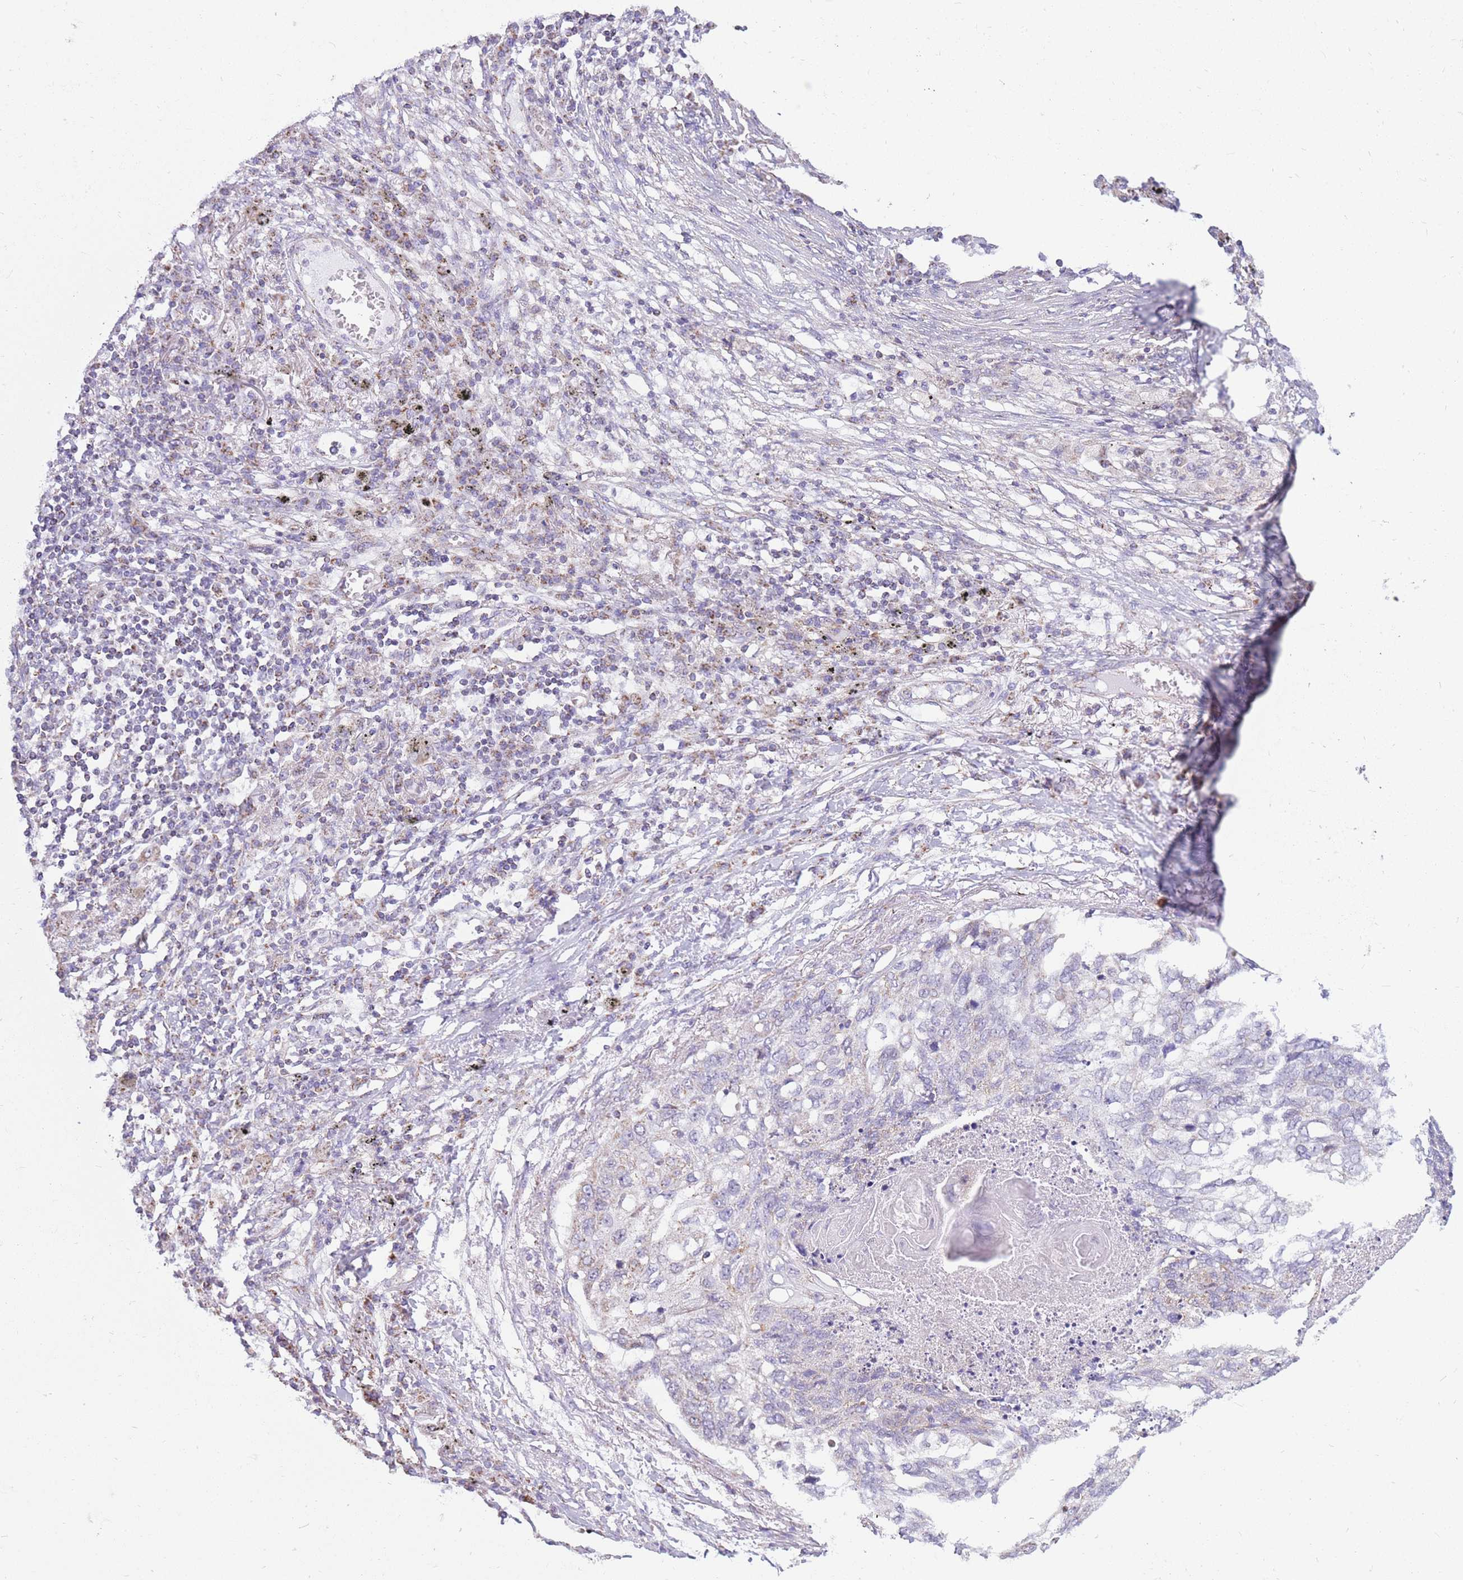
{"staining": {"intensity": "negative", "quantity": "none", "location": "none"}, "tissue": "lung cancer", "cell_type": "Tumor cells", "image_type": "cancer", "snomed": [{"axis": "morphology", "description": "Squamous cell carcinoma, NOS"}, {"axis": "topography", "description": "Lung"}], "caption": "The IHC photomicrograph has no significant expression in tumor cells of lung cancer tissue.", "gene": "PCSK1", "patient": {"sex": "female", "age": 63}}